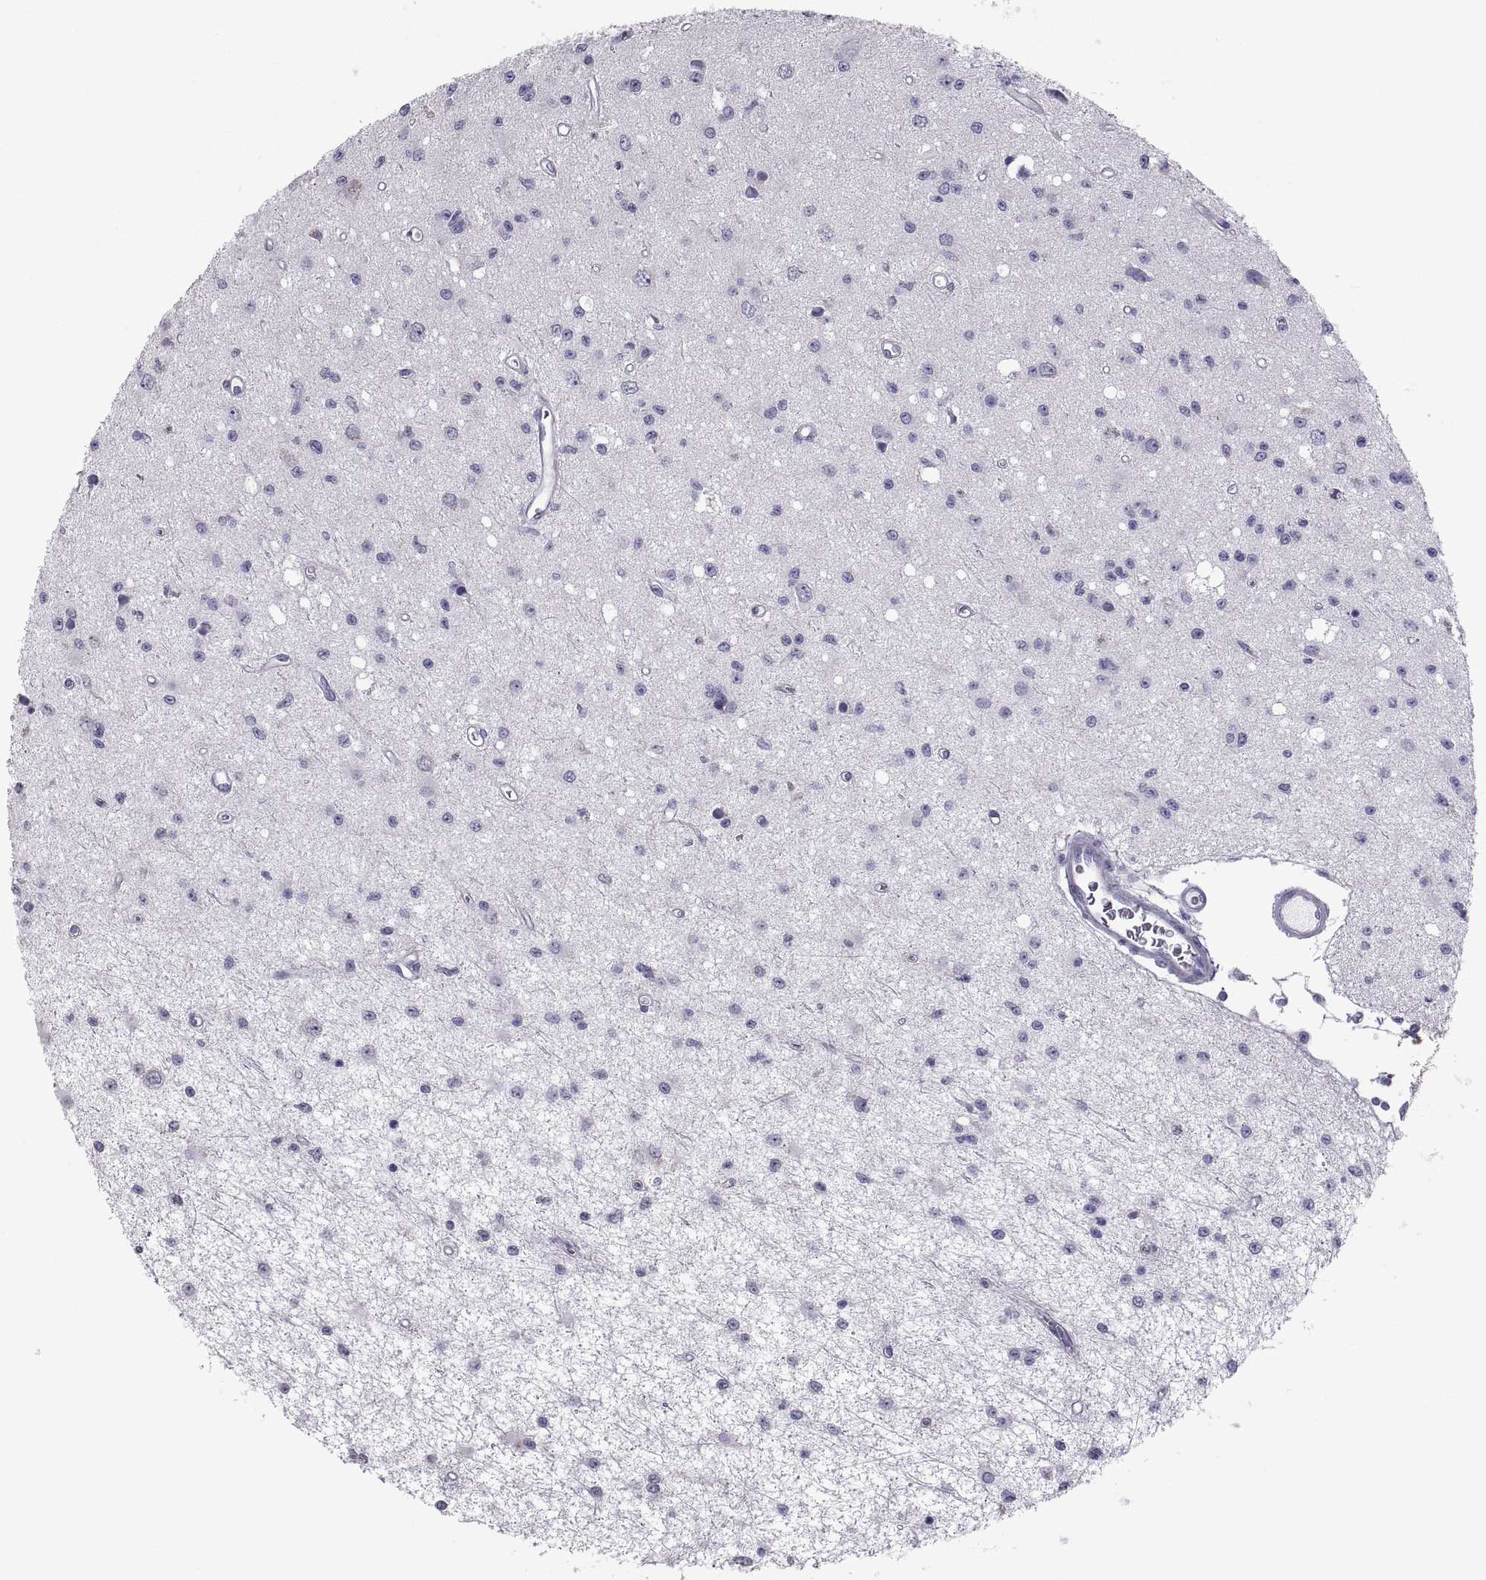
{"staining": {"intensity": "negative", "quantity": "none", "location": "none"}, "tissue": "glioma", "cell_type": "Tumor cells", "image_type": "cancer", "snomed": [{"axis": "morphology", "description": "Glioma, malignant, Low grade"}, {"axis": "topography", "description": "Brain"}], "caption": "Image shows no protein expression in tumor cells of glioma tissue.", "gene": "RNASE12", "patient": {"sex": "female", "age": 45}}